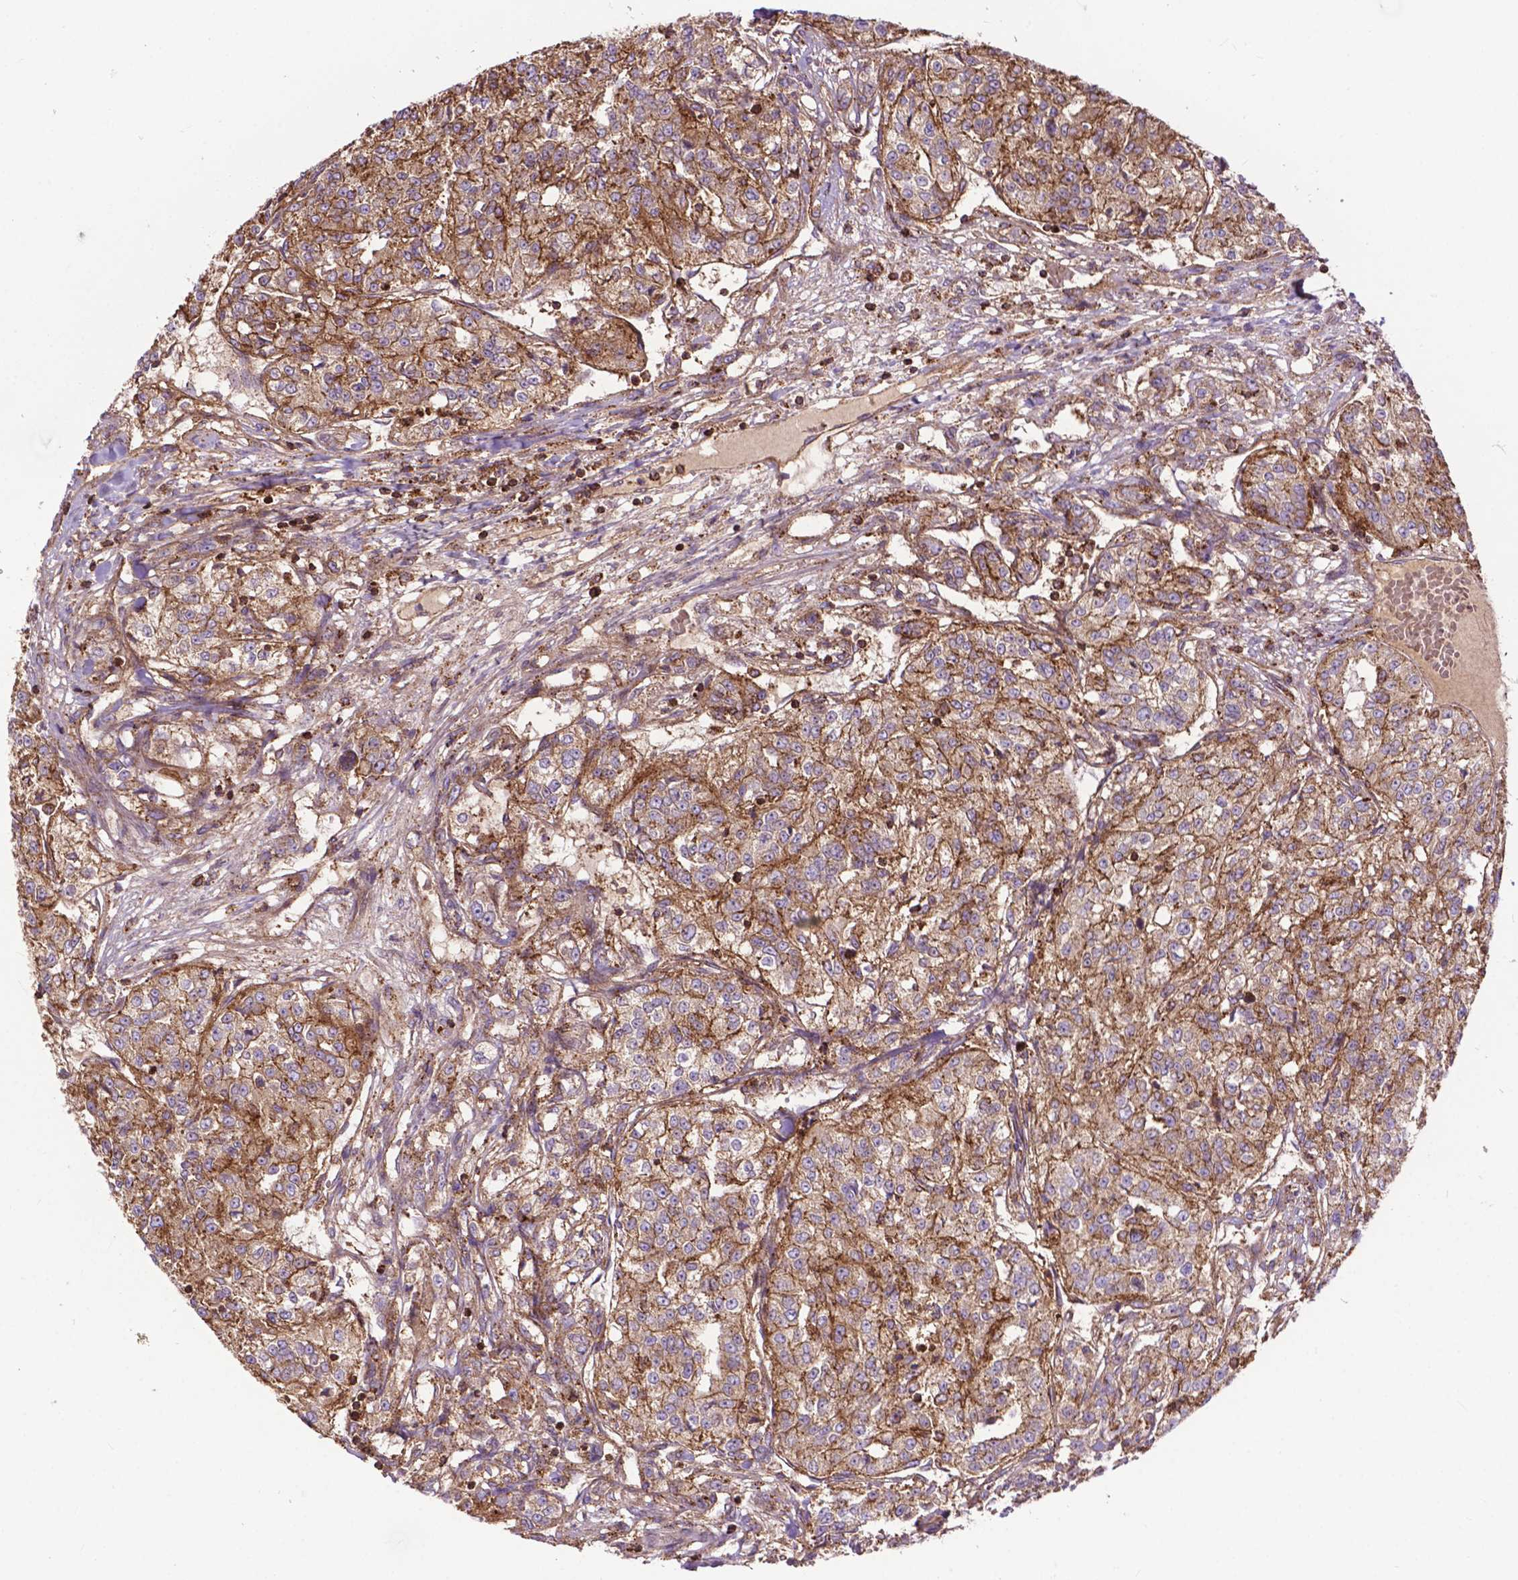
{"staining": {"intensity": "moderate", "quantity": ">75%", "location": "cytoplasmic/membranous"}, "tissue": "renal cancer", "cell_type": "Tumor cells", "image_type": "cancer", "snomed": [{"axis": "morphology", "description": "Adenocarcinoma, NOS"}, {"axis": "topography", "description": "Kidney"}], "caption": "Immunohistochemistry (IHC) photomicrograph of human renal cancer (adenocarcinoma) stained for a protein (brown), which shows medium levels of moderate cytoplasmic/membranous staining in approximately >75% of tumor cells.", "gene": "CHMP4A", "patient": {"sex": "female", "age": 63}}